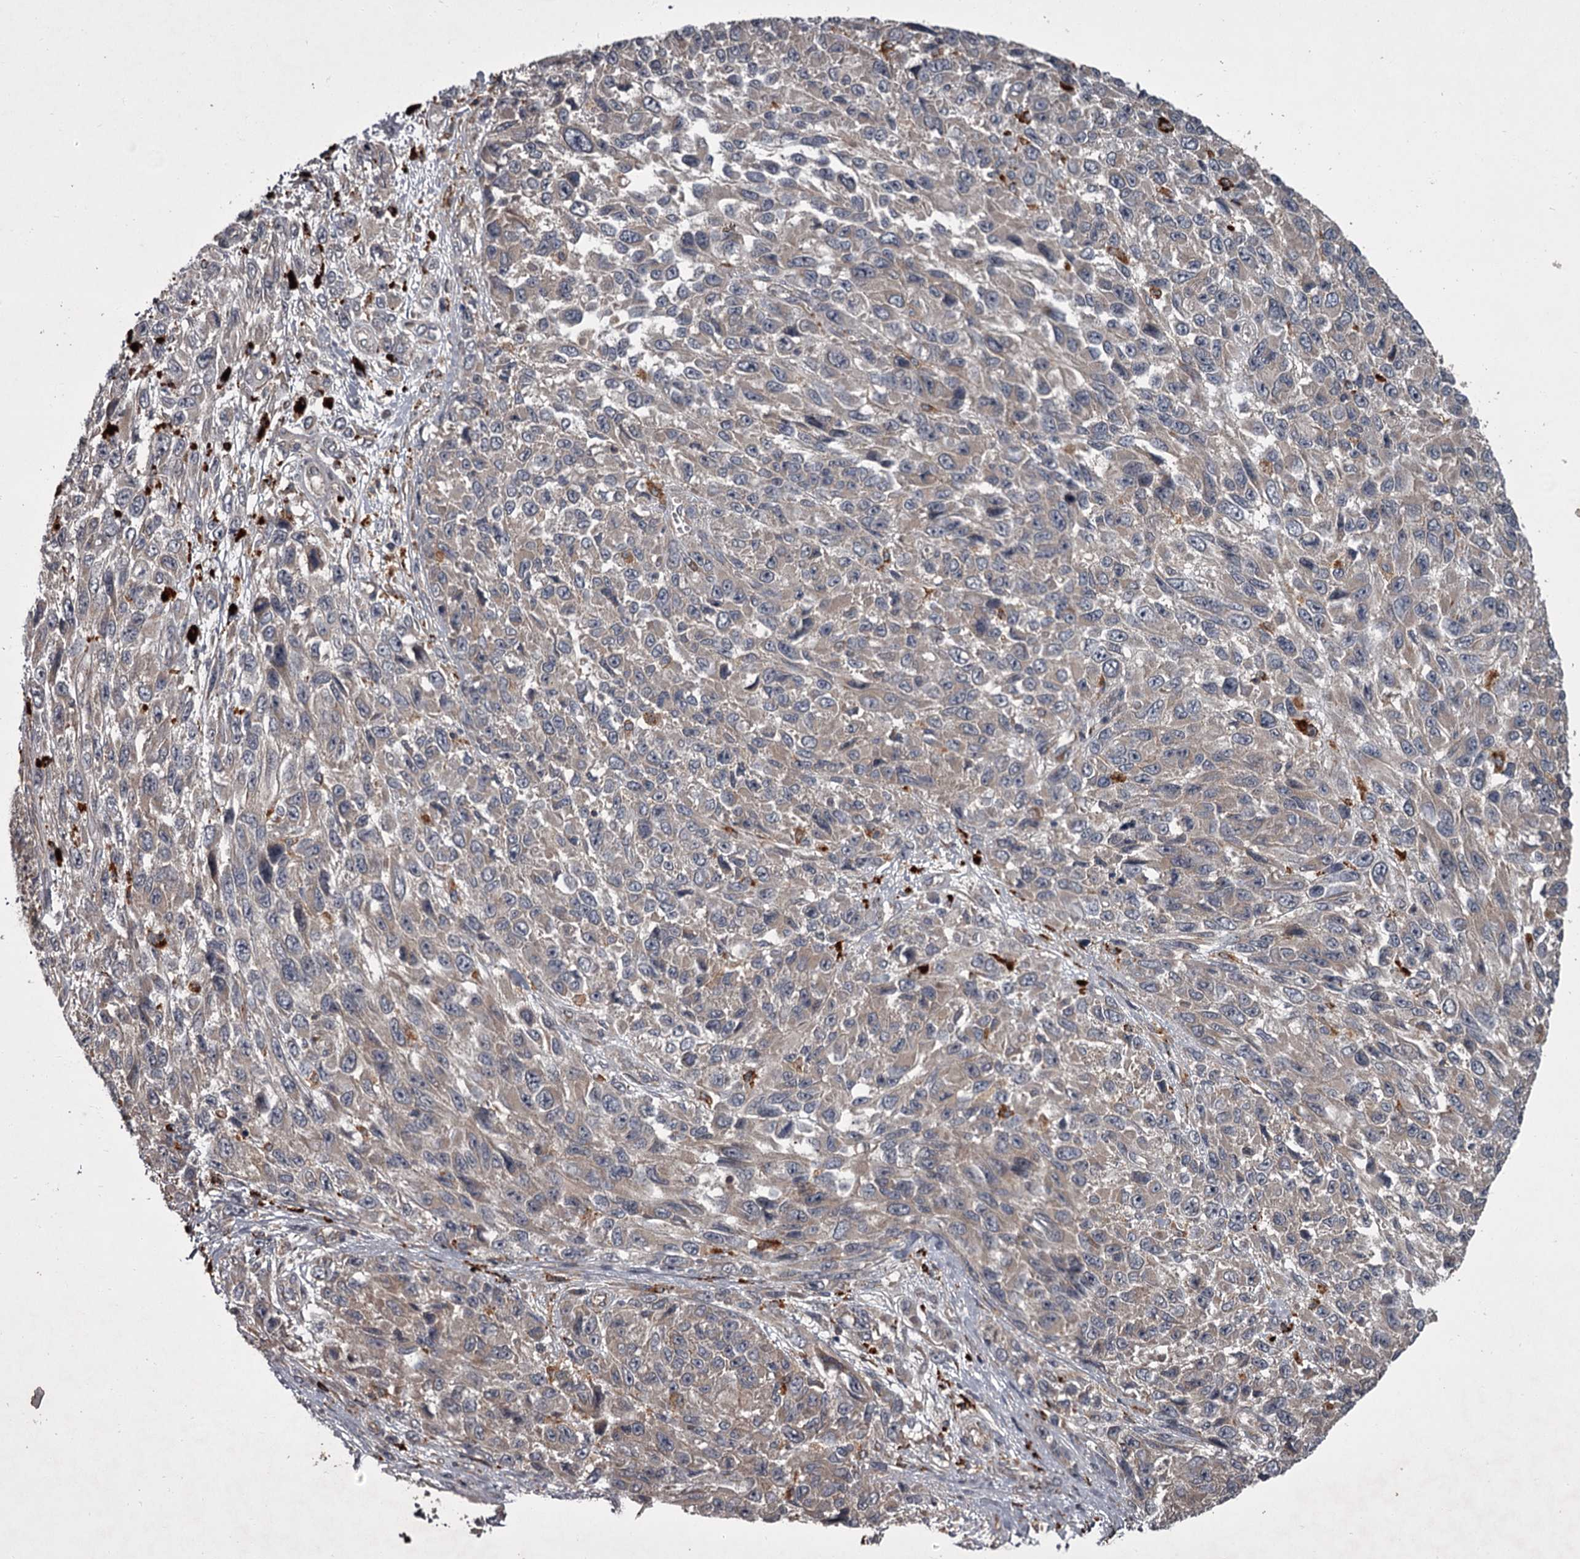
{"staining": {"intensity": "negative", "quantity": "none", "location": "none"}, "tissue": "melanoma", "cell_type": "Tumor cells", "image_type": "cancer", "snomed": [{"axis": "morphology", "description": "Normal tissue, NOS"}, {"axis": "morphology", "description": "Malignant melanoma, NOS"}, {"axis": "topography", "description": "Skin"}], "caption": "Micrograph shows no significant protein staining in tumor cells of melanoma.", "gene": "UNC93B1", "patient": {"sex": "female", "age": 96}}